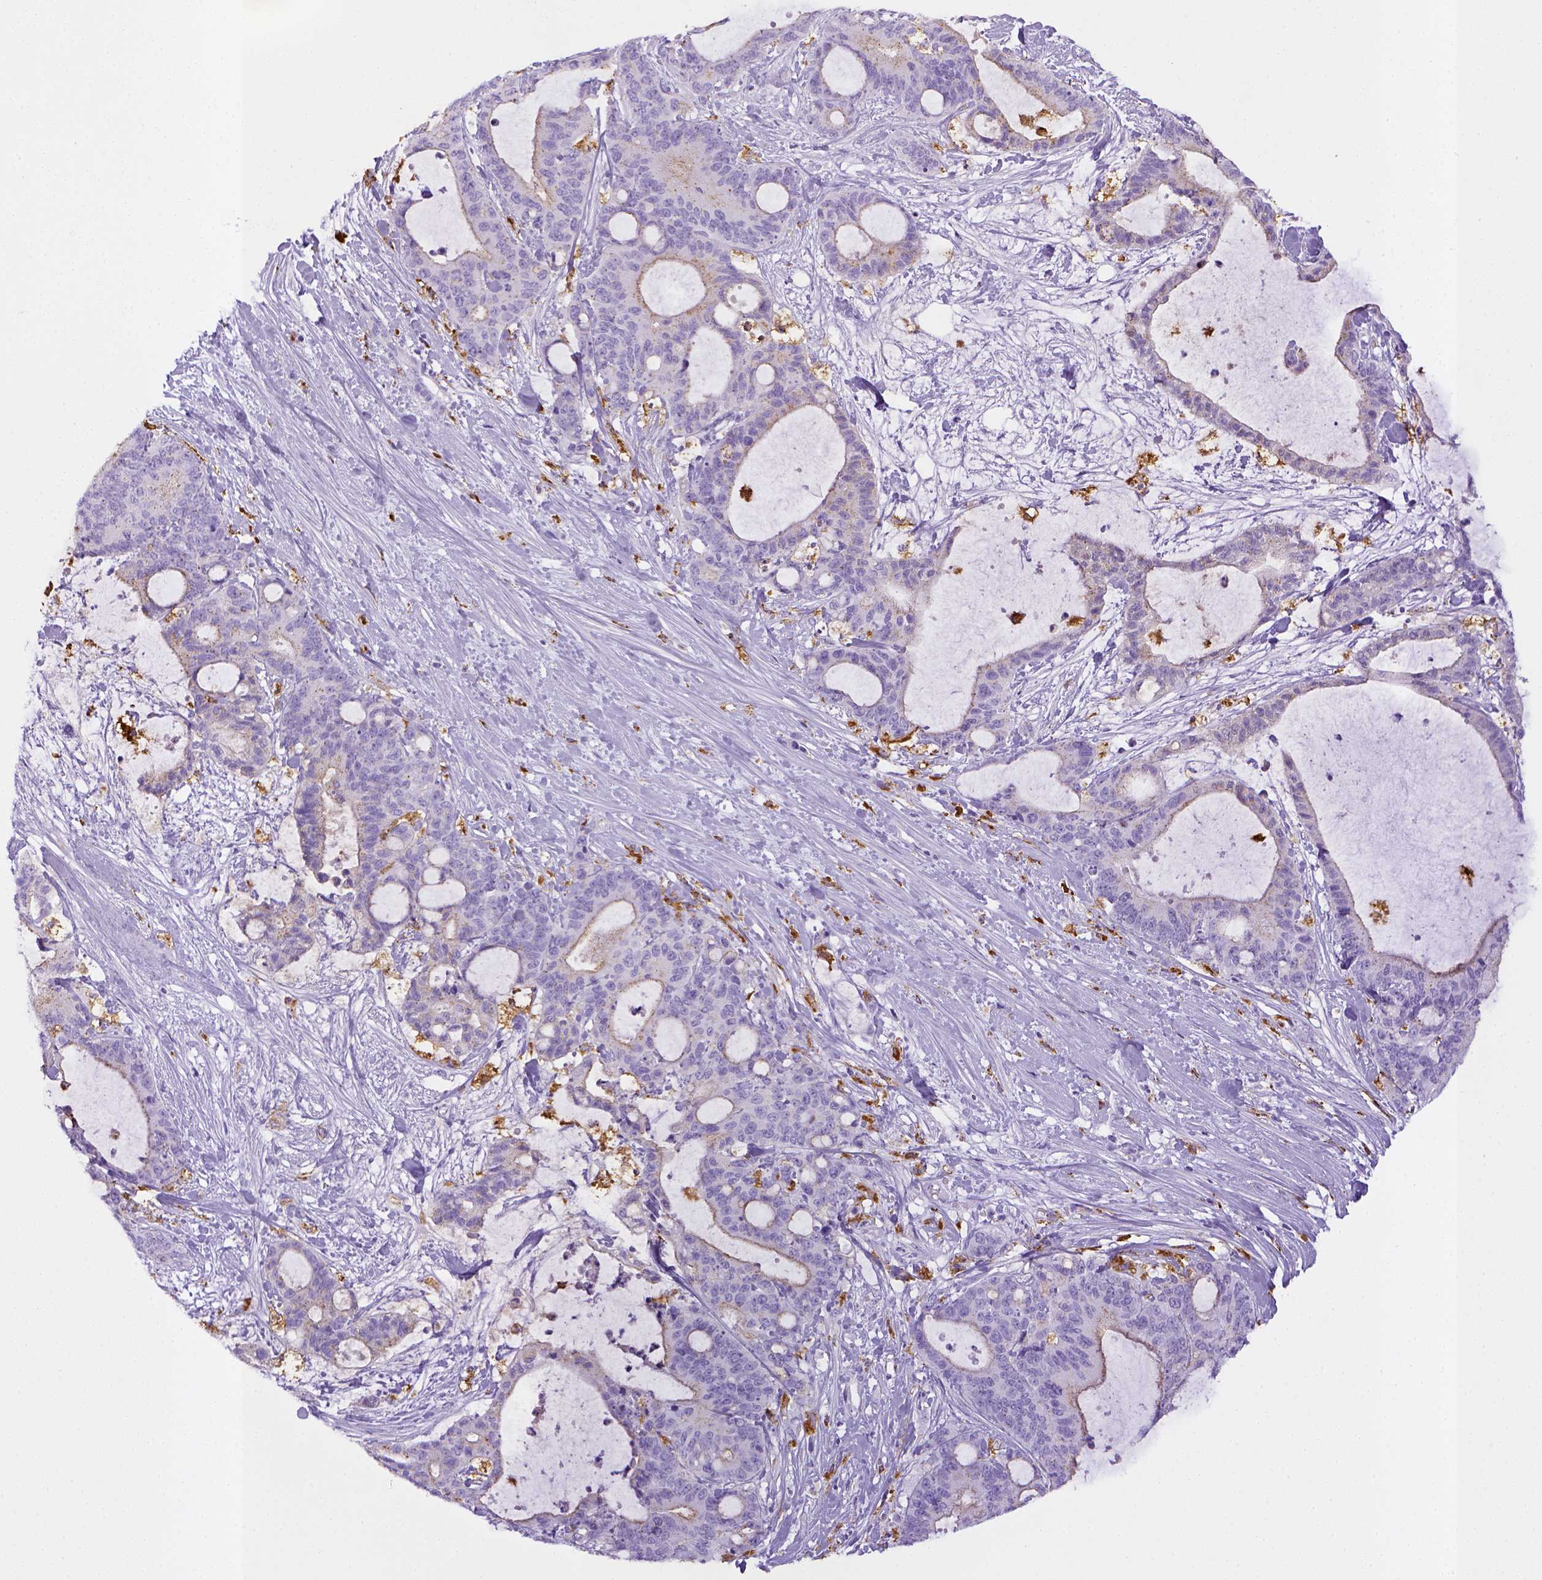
{"staining": {"intensity": "negative", "quantity": "none", "location": "none"}, "tissue": "liver cancer", "cell_type": "Tumor cells", "image_type": "cancer", "snomed": [{"axis": "morphology", "description": "Cholangiocarcinoma"}, {"axis": "topography", "description": "Liver"}], "caption": "Cholangiocarcinoma (liver) was stained to show a protein in brown. There is no significant expression in tumor cells.", "gene": "CD68", "patient": {"sex": "female", "age": 73}}